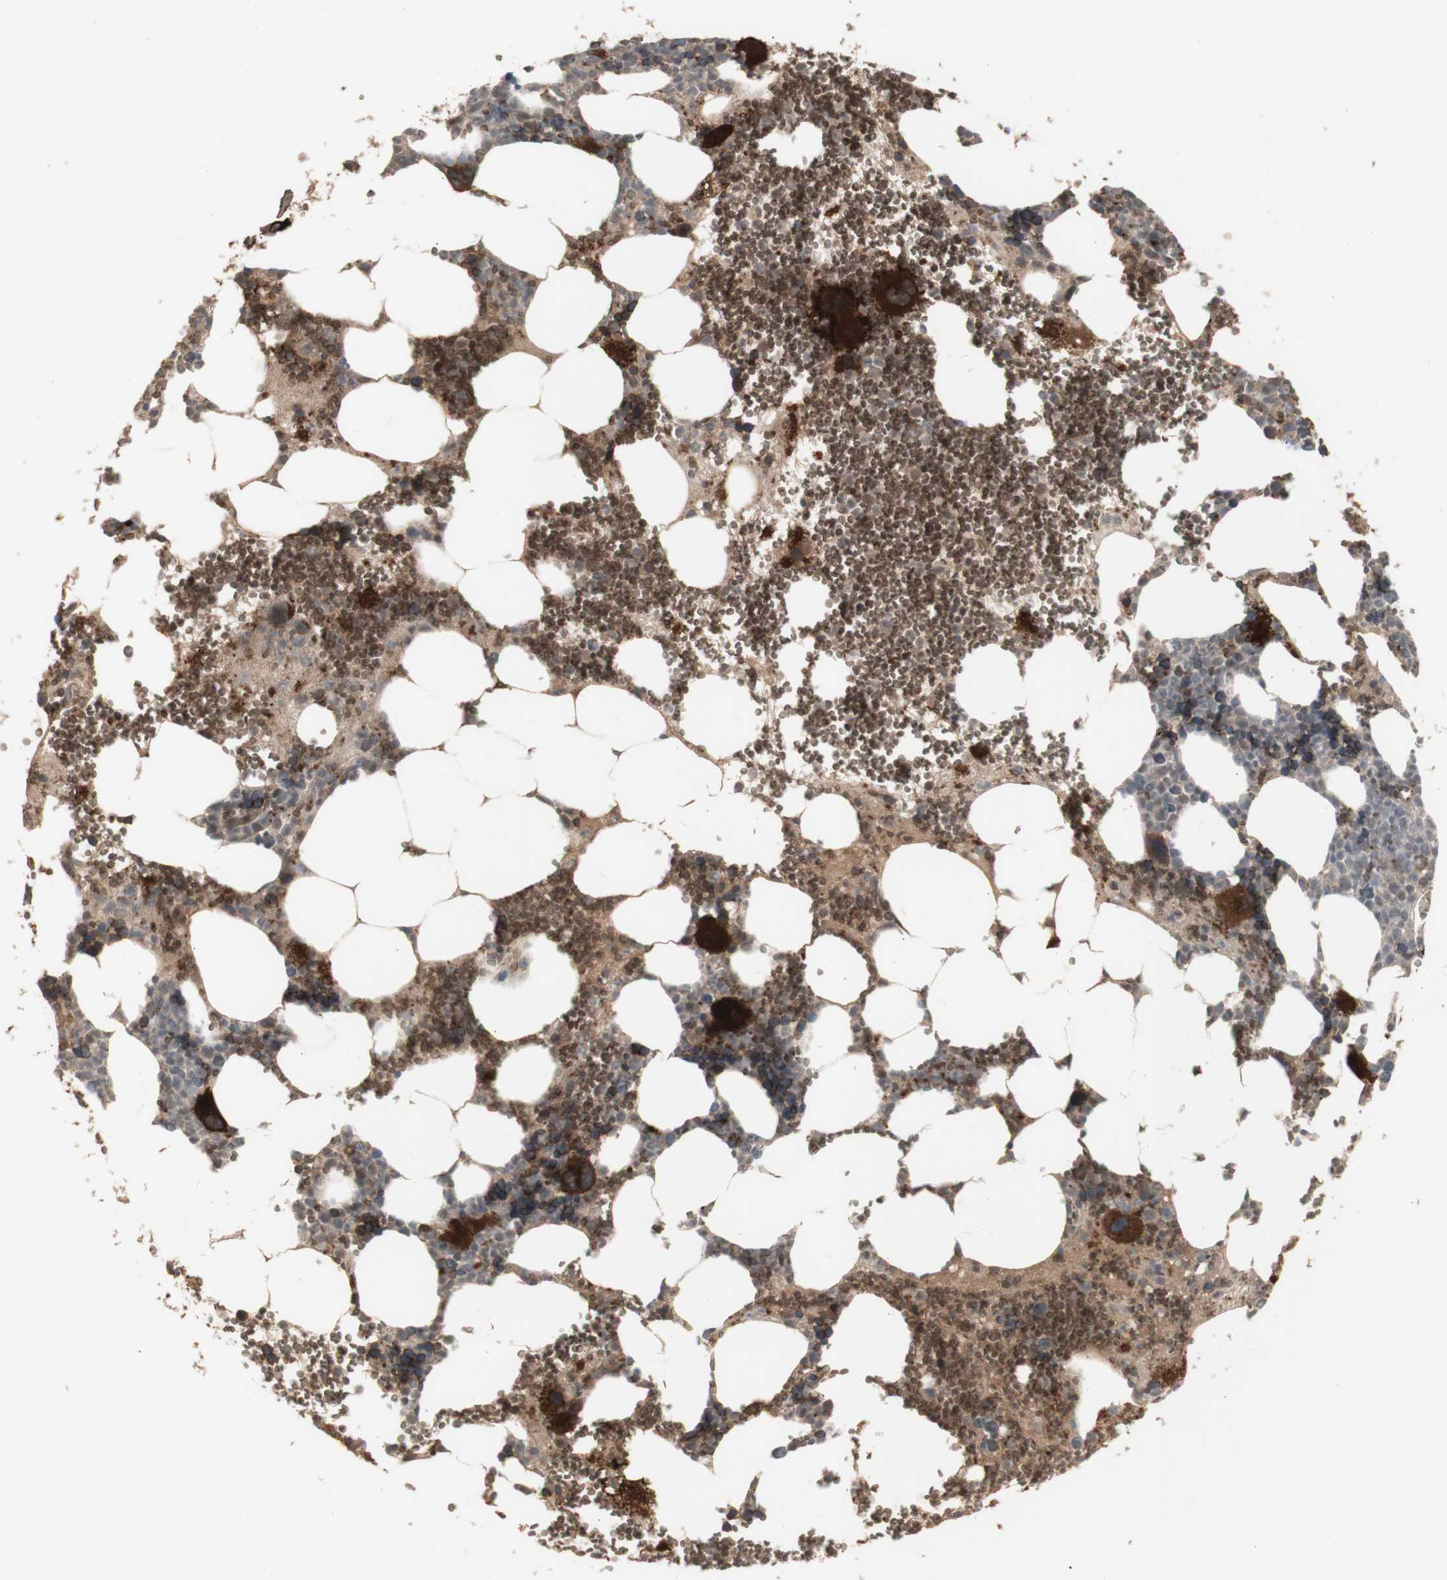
{"staining": {"intensity": "strong", "quantity": "25%-75%", "location": "cytoplasmic/membranous,nuclear"}, "tissue": "bone marrow", "cell_type": "Hematopoietic cells", "image_type": "normal", "snomed": [{"axis": "morphology", "description": "Normal tissue, NOS"}, {"axis": "morphology", "description": "Inflammation, NOS"}, {"axis": "topography", "description": "Bone marrow"}], "caption": "This photomicrograph shows immunohistochemistry (IHC) staining of benign bone marrow, with high strong cytoplasmic/membranous,nuclear staining in about 25%-75% of hematopoietic cells.", "gene": "ALOX12", "patient": {"sex": "female", "age": 76}}